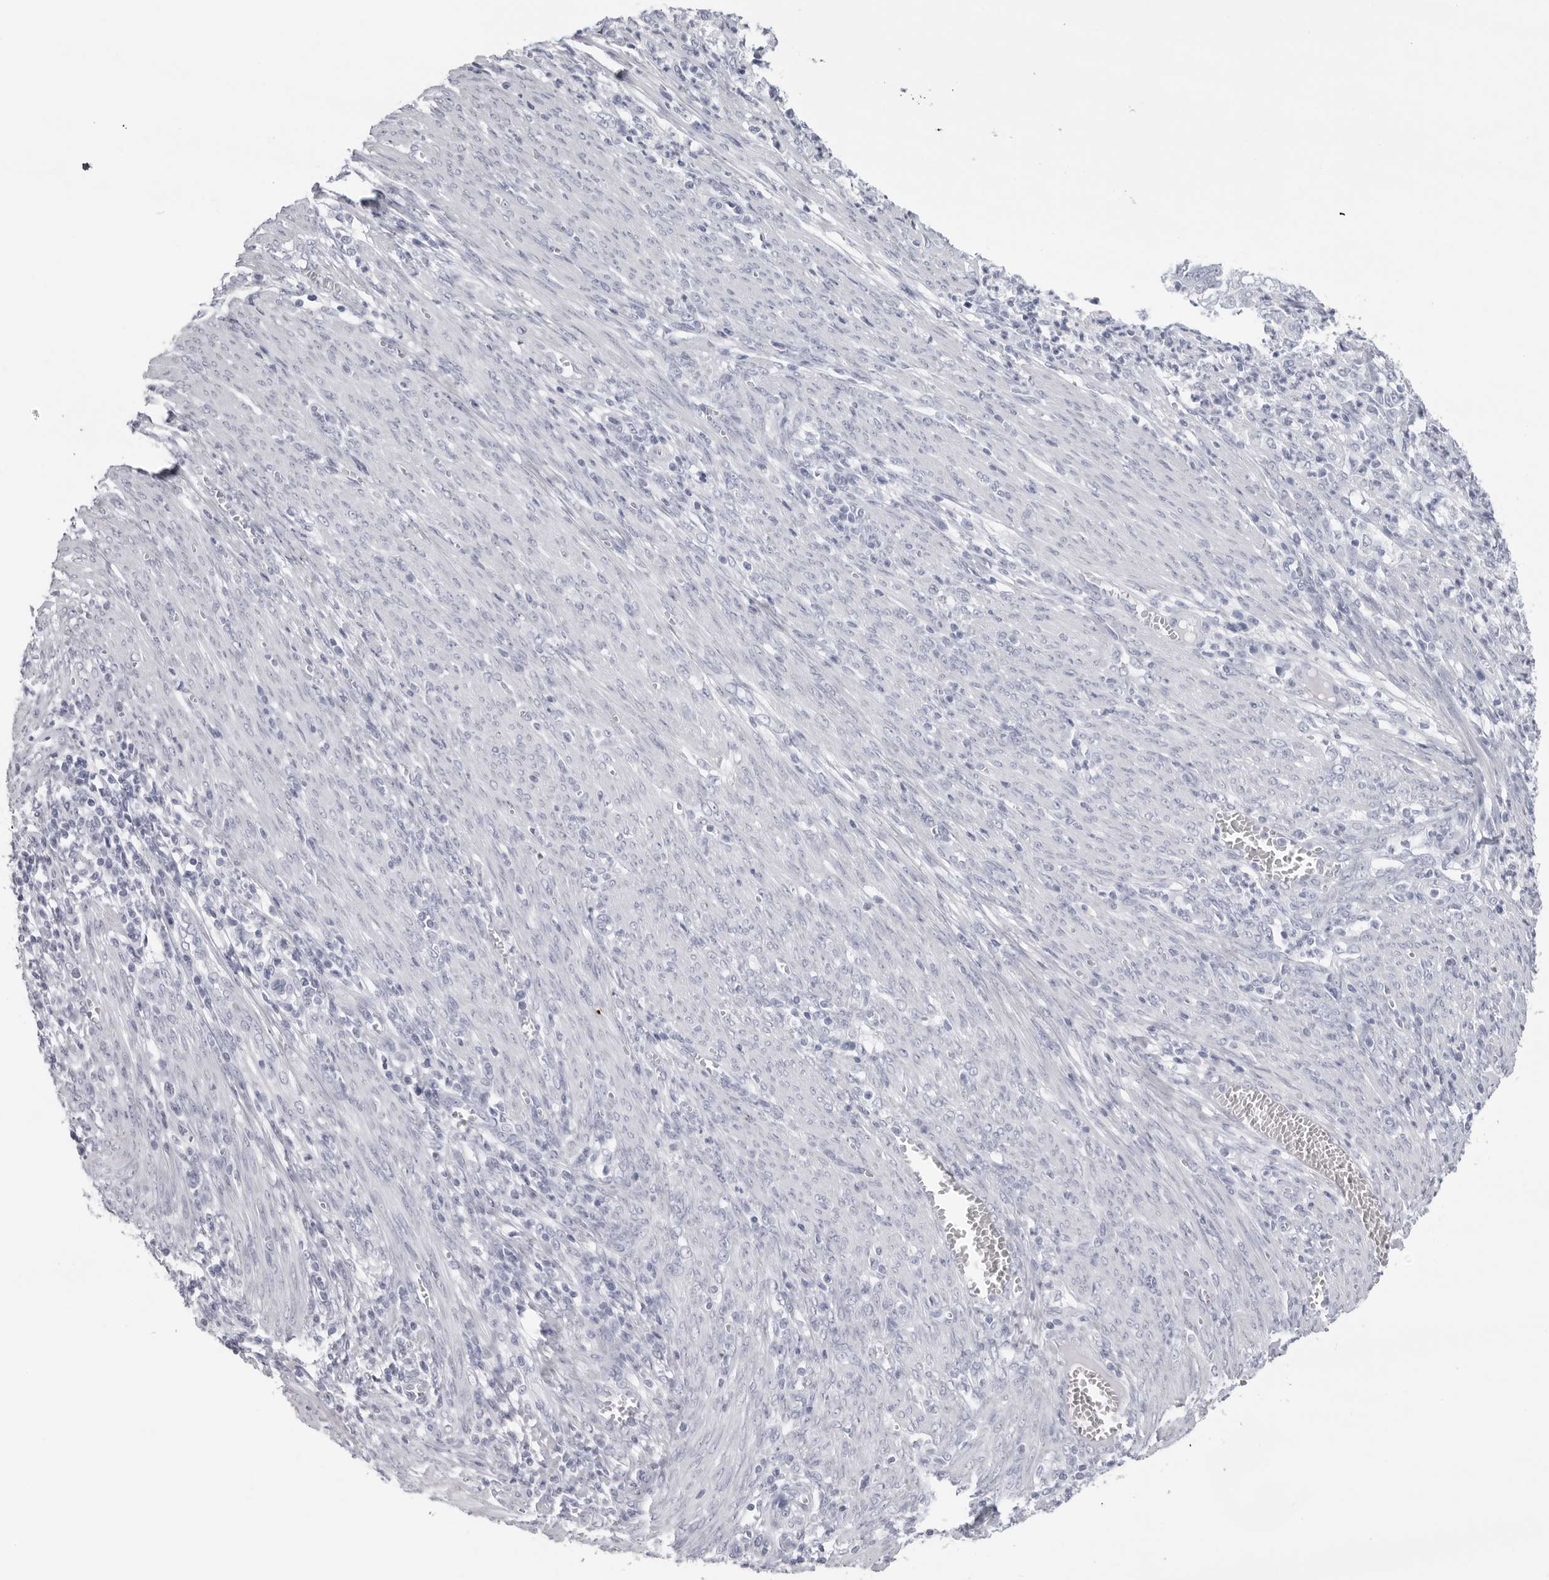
{"staining": {"intensity": "negative", "quantity": "none", "location": "none"}, "tissue": "endometrial cancer", "cell_type": "Tumor cells", "image_type": "cancer", "snomed": [{"axis": "morphology", "description": "Adenocarcinoma, NOS"}, {"axis": "topography", "description": "Endometrium"}], "caption": "An immunohistochemistry histopathology image of endometrial cancer (adenocarcinoma) is shown. There is no staining in tumor cells of endometrial cancer (adenocarcinoma).", "gene": "CST2", "patient": {"sex": "female", "age": 49}}